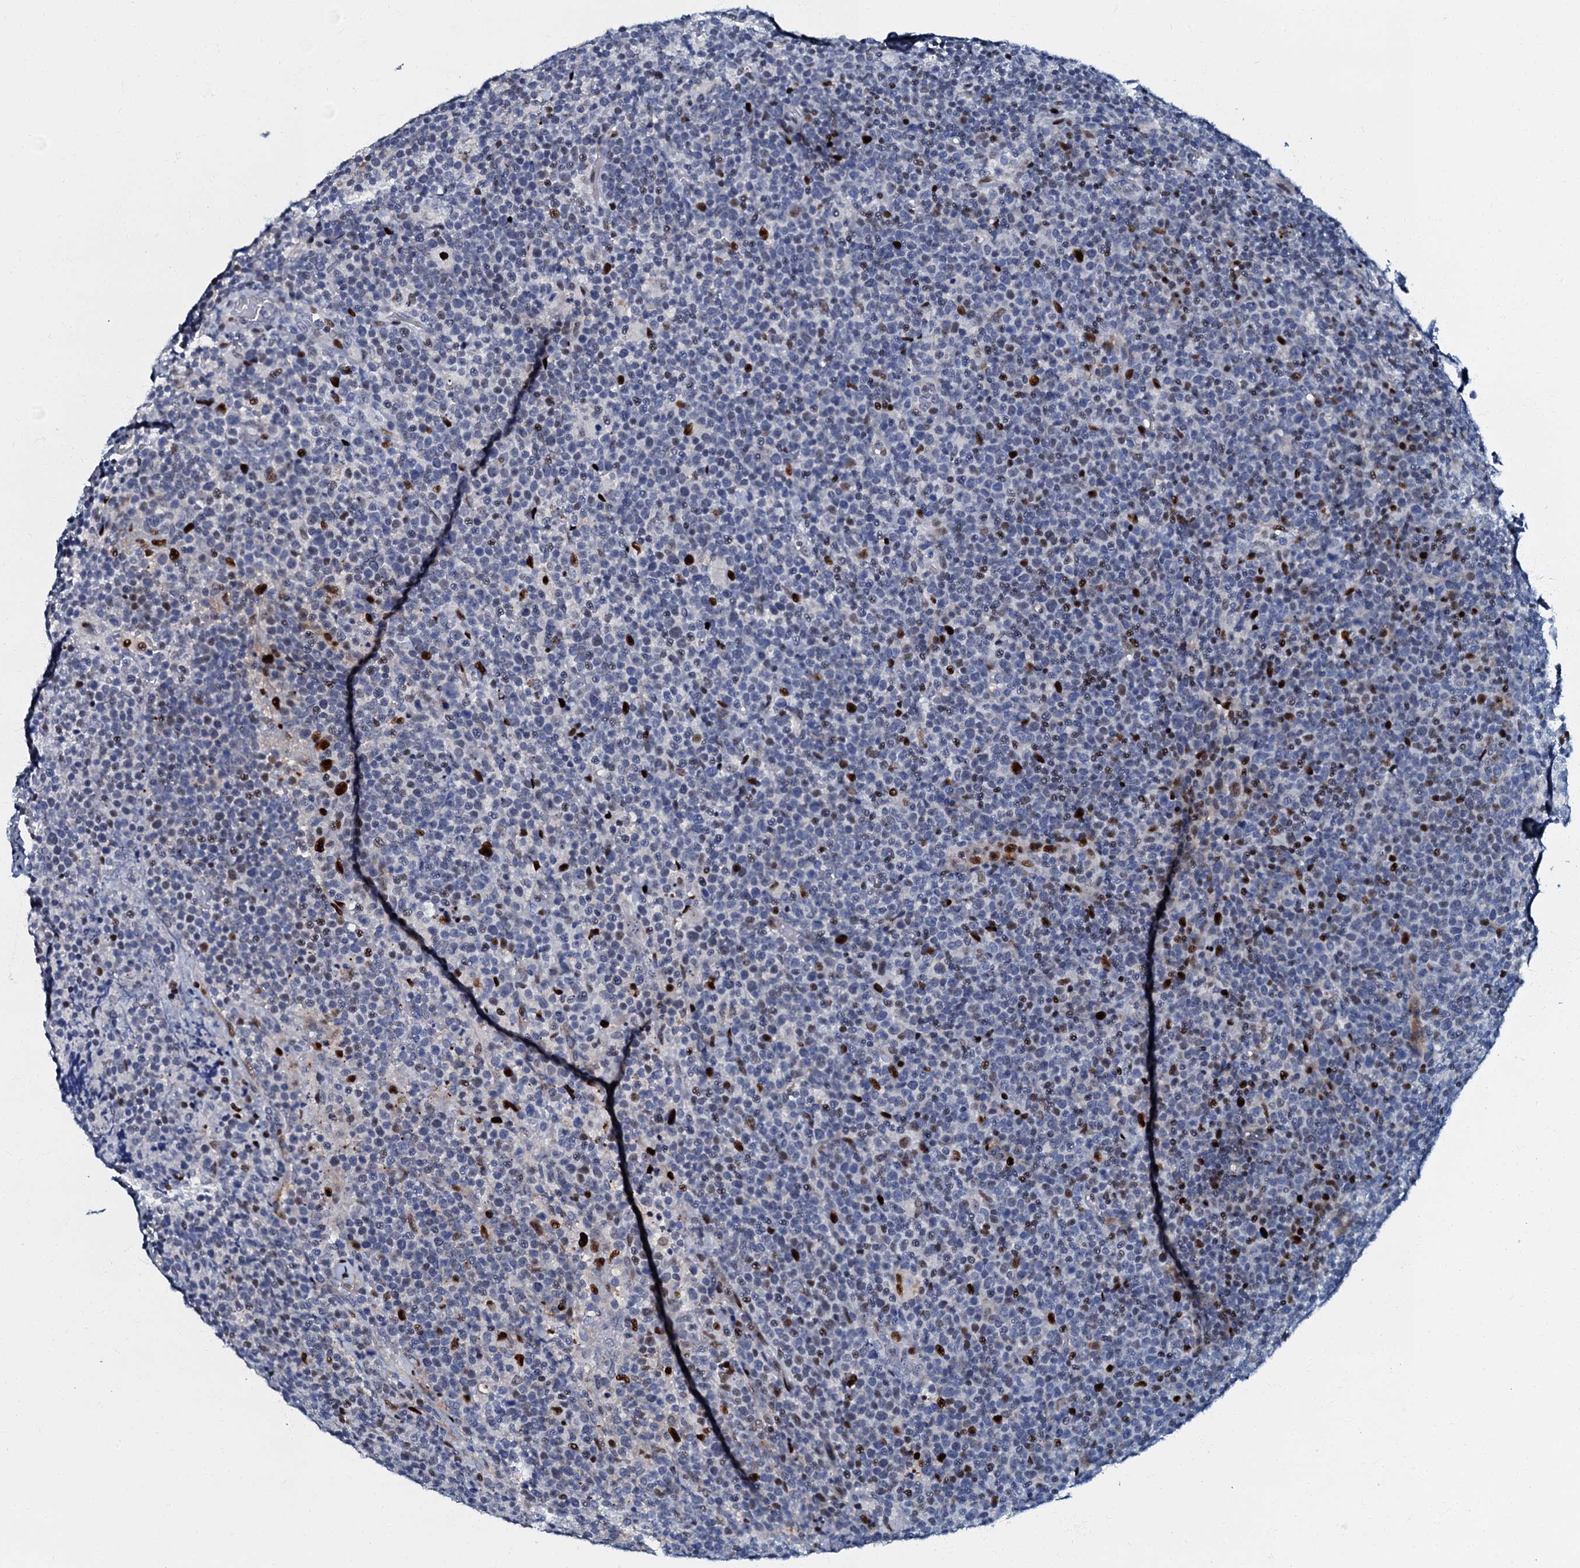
{"staining": {"intensity": "negative", "quantity": "none", "location": "none"}, "tissue": "lymphoma", "cell_type": "Tumor cells", "image_type": "cancer", "snomed": [{"axis": "morphology", "description": "Malignant lymphoma, non-Hodgkin's type, High grade"}, {"axis": "topography", "description": "Lymph node"}], "caption": "An immunohistochemistry (IHC) micrograph of malignant lymphoma, non-Hodgkin's type (high-grade) is shown. There is no staining in tumor cells of malignant lymphoma, non-Hodgkin's type (high-grade).", "gene": "MFSD5", "patient": {"sex": "male", "age": 61}}